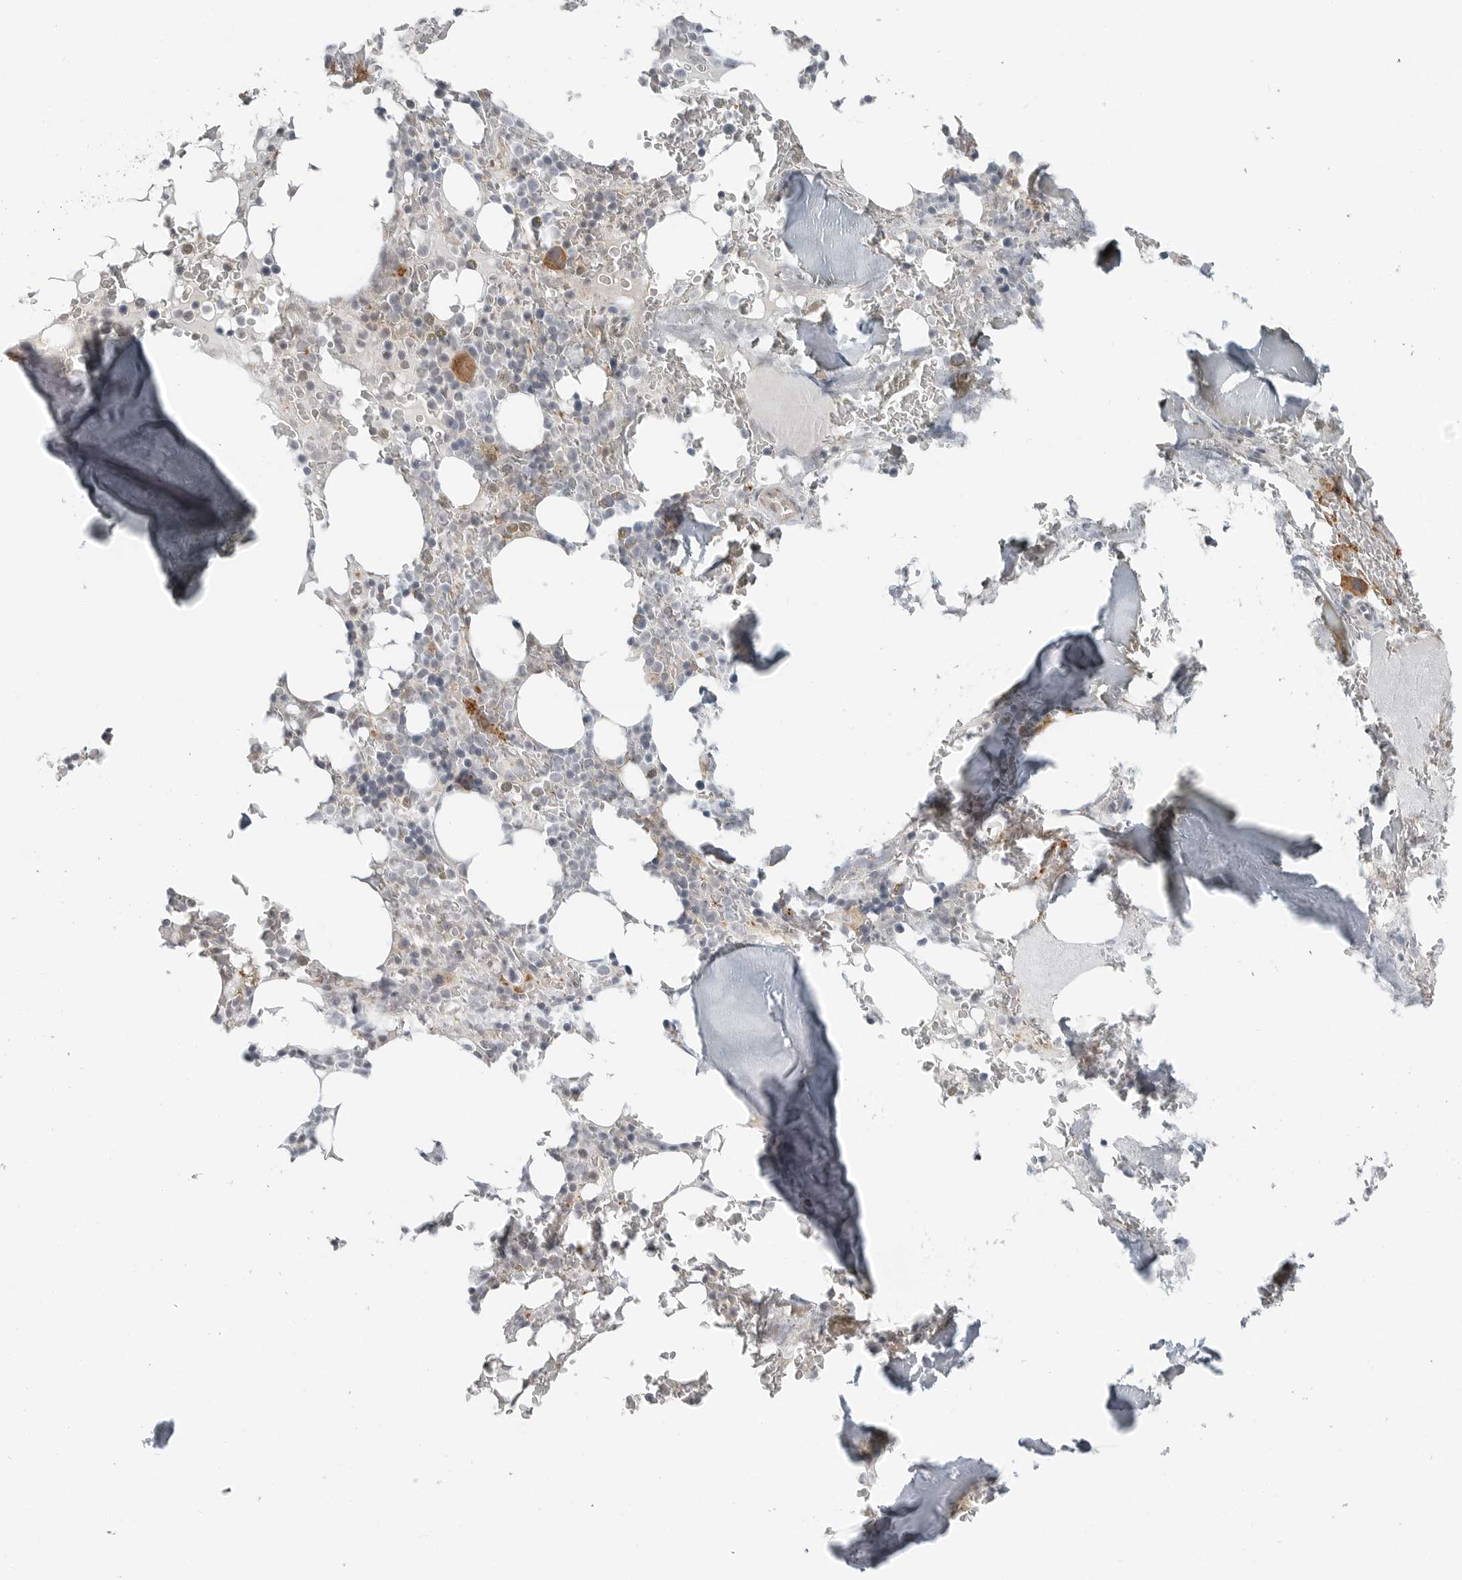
{"staining": {"intensity": "moderate", "quantity": "<25%", "location": "cytoplasmic/membranous"}, "tissue": "bone marrow", "cell_type": "Hematopoietic cells", "image_type": "normal", "snomed": [{"axis": "morphology", "description": "Normal tissue, NOS"}, {"axis": "topography", "description": "Bone marrow"}], "caption": "Immunohistochemical staining of benign bone marrow exhibits <25% levels of moderate cytoplasmic/membranous protein staining in about <25% of hematopoietic cells.", "gene": "LEFTY2", "patient": {"sex": "male", "age": 58}}